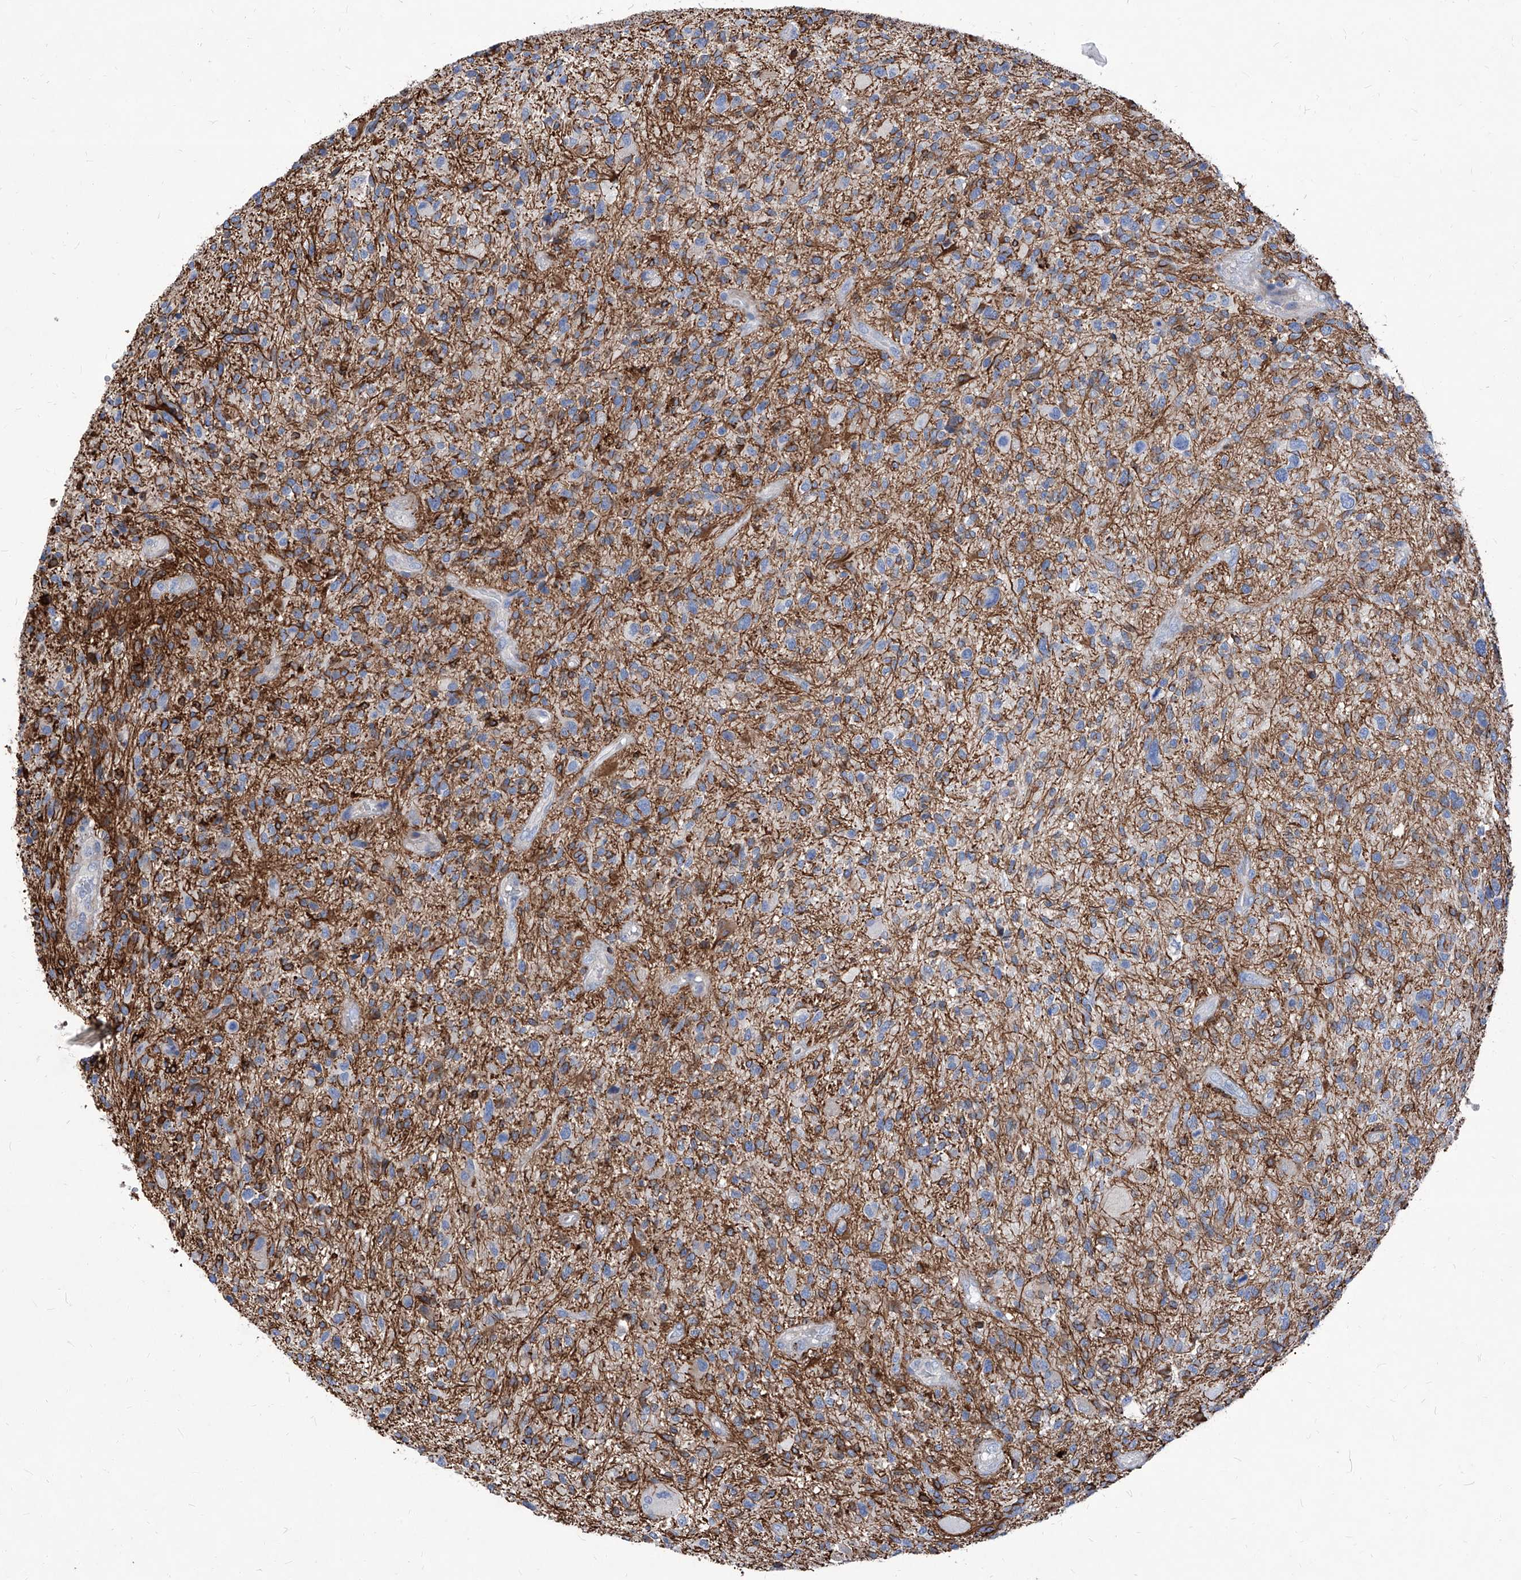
{"staining": {"intensity": "negative", "quantity": "none", "location": "none"}, "tissue": "glioma", "cell_type": "Tumor cells", "image_type": "cancer", "snomed": [{"axis": "morphology", "description": "Glioma, malignant, High grade"}, {"axis": "topography", "description": "Brain"}], "caption": "There is no significant expression in tumor cells of glioma.", "gene": "UBOX5", "patient": {"sex": "male", "age": 47}}